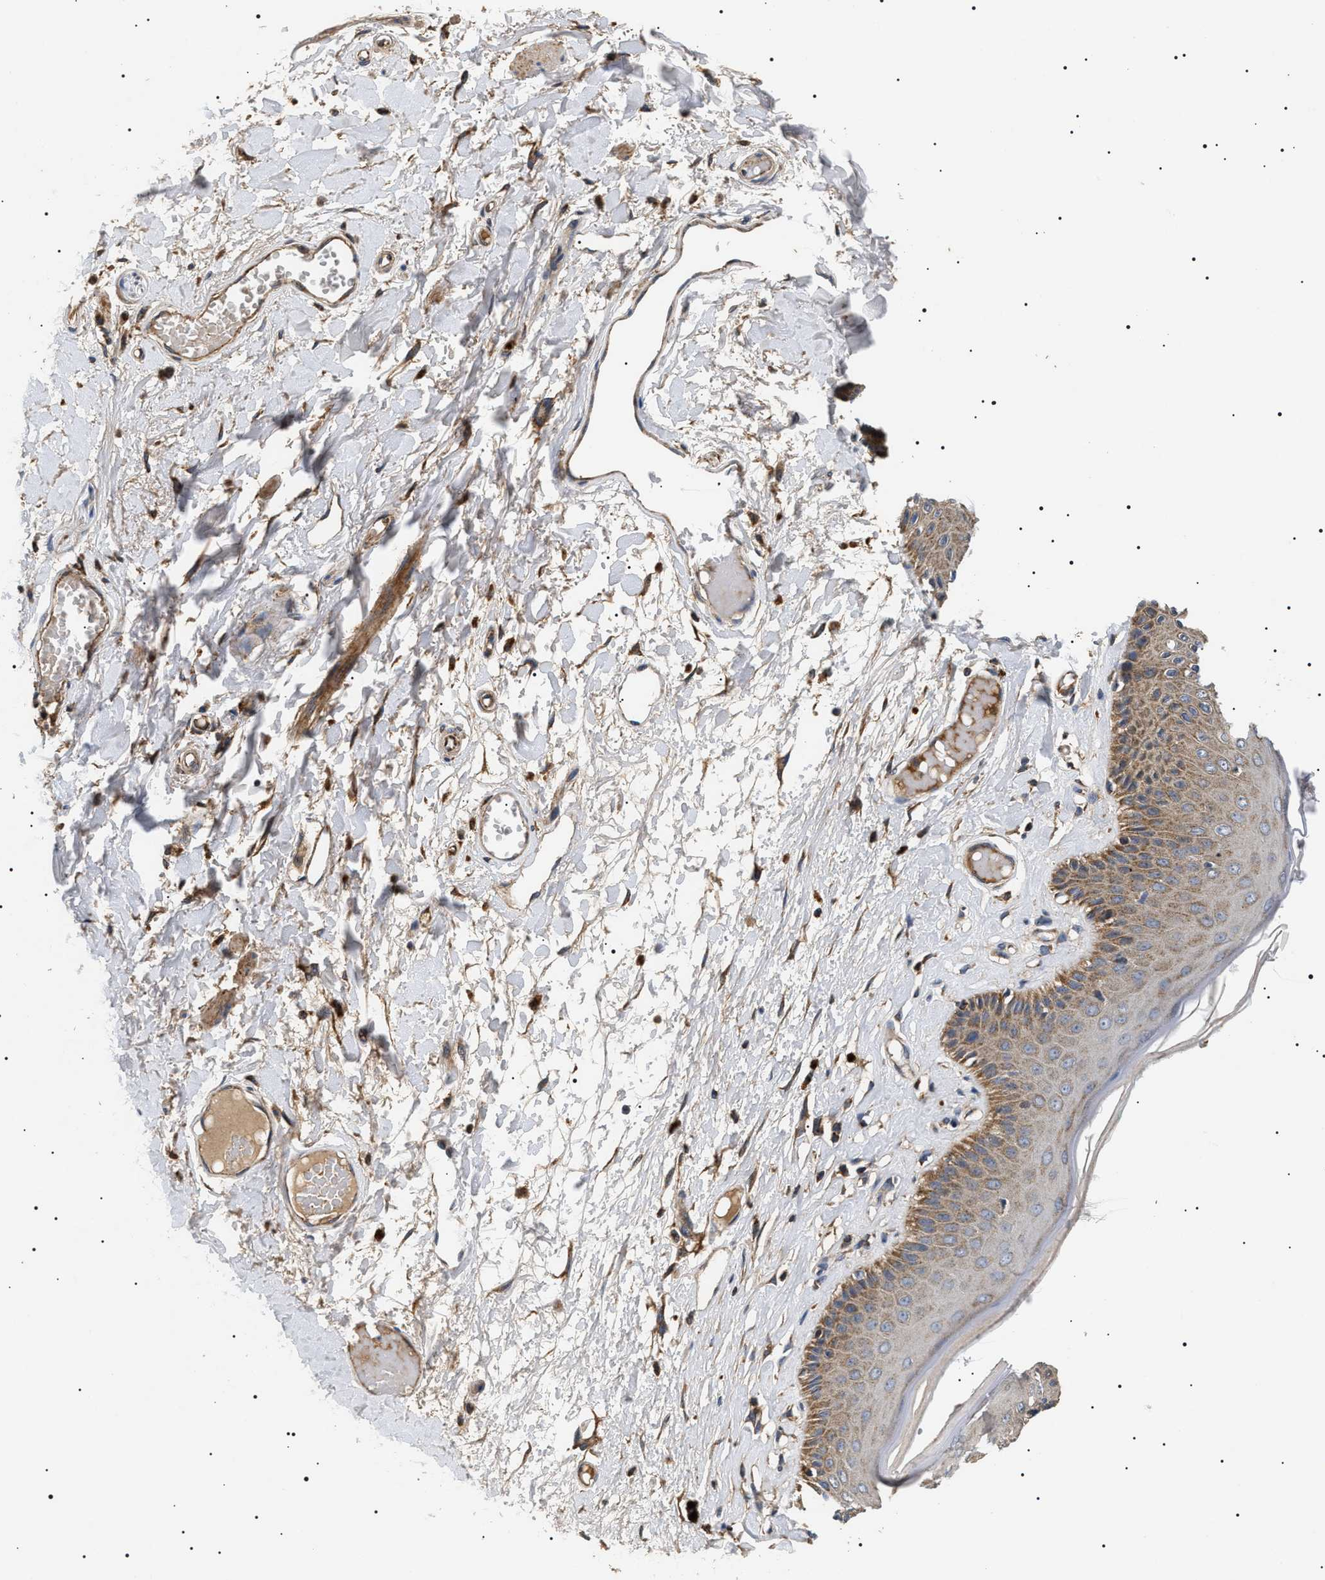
{"staining": {"intensity": "moderate", "quantity": ">75%", "location": "cytoplasmic/membranous"}, "tissue": "skin", "cell_type": "Epidermal cells", "image_type": "normal", "snomed": [{"axis": "morphology", "description": "Normal tissue, NOS"}, {"axis": "topography", "description": "Vulva"}], "caption": "A micrograph of skin stained for a protein shows moderate cytoplasmic/membranous brown staining in epidermal cells.", "gene": "OXSM", "patient": {"sex": "female", "age": 73}}